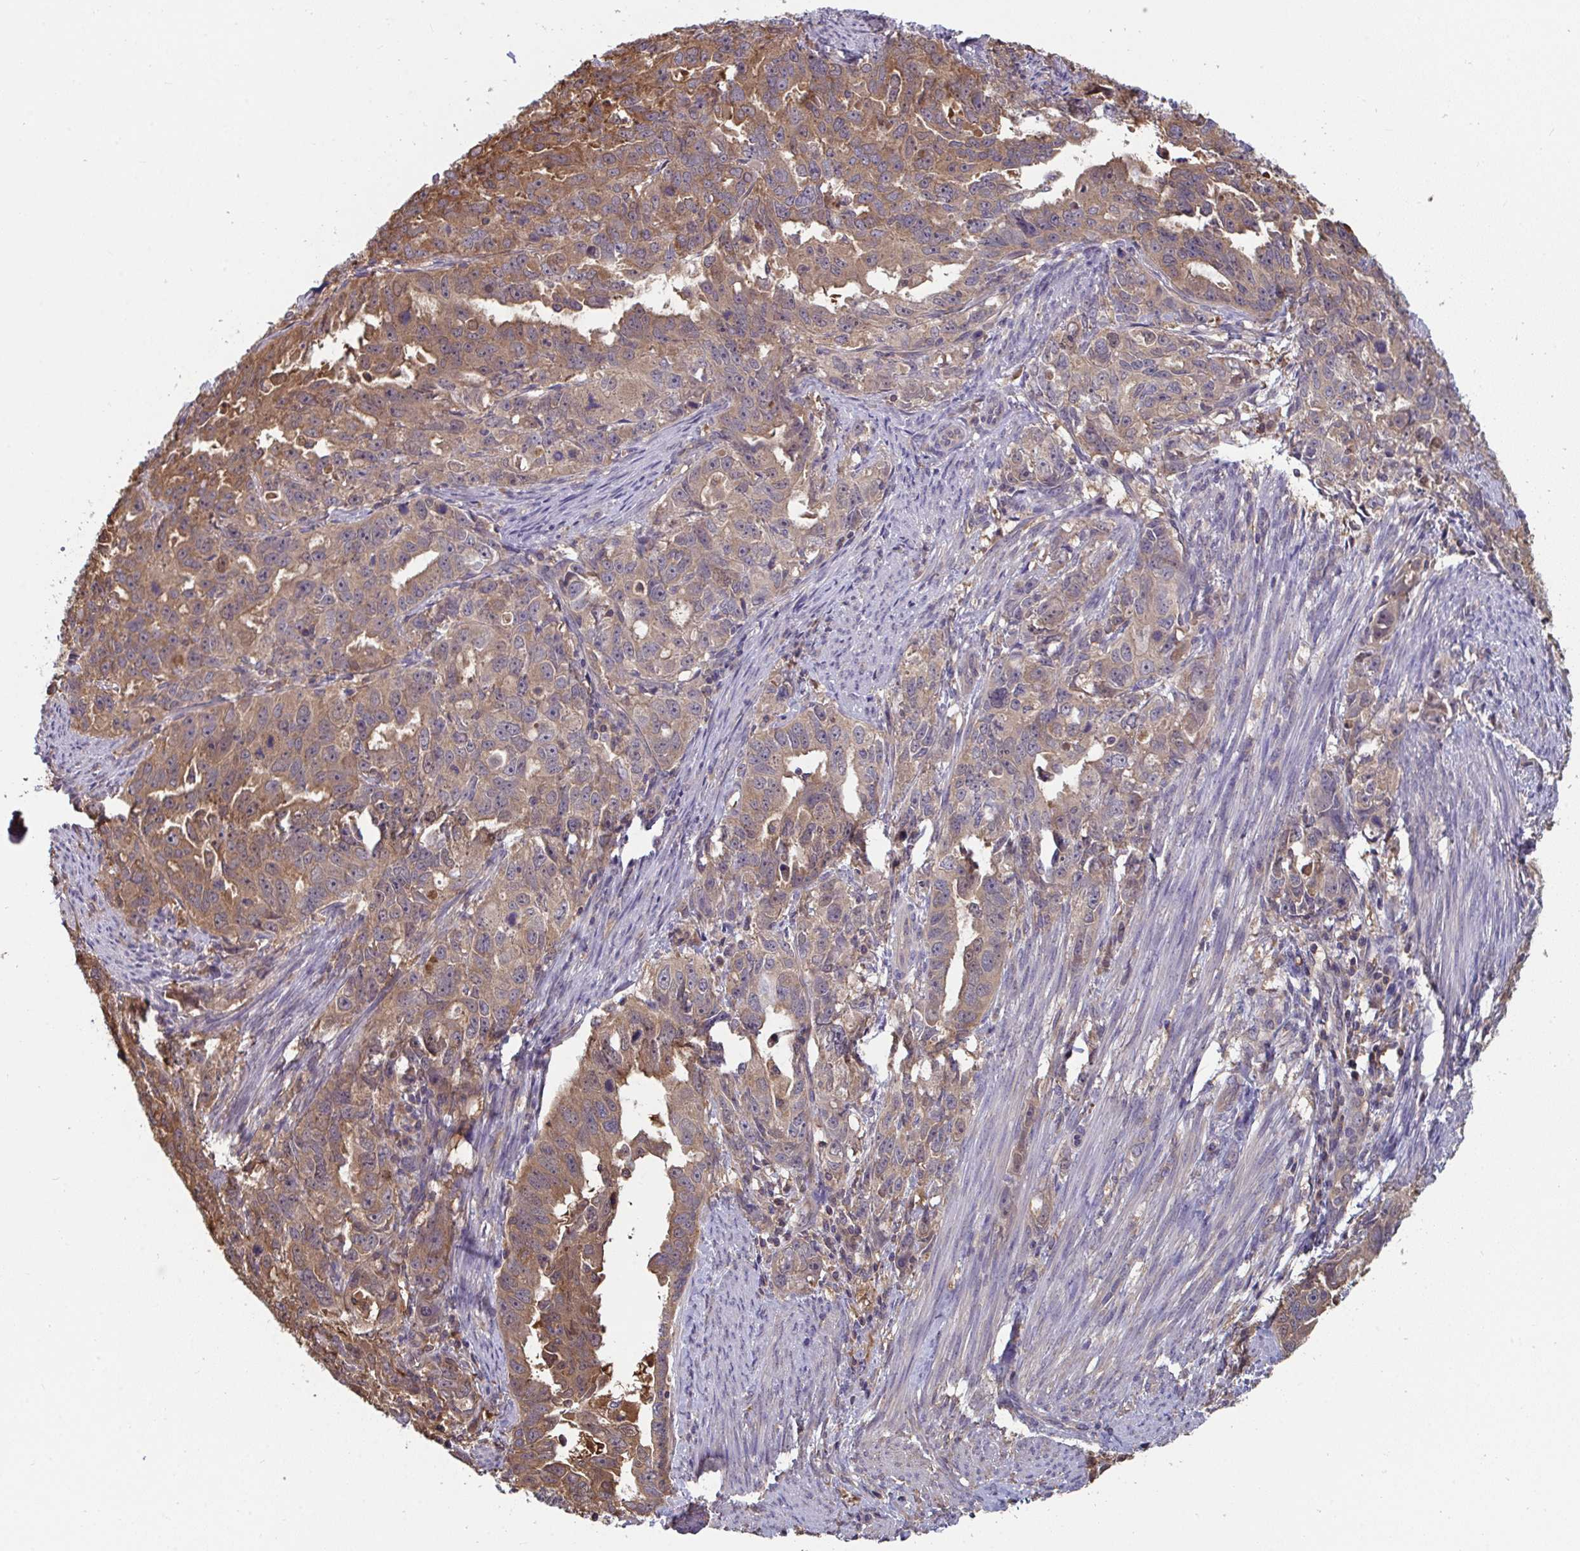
{"staining": {"intensity": "moderate", "quantity": ">75%", "location": "cytoplasmic/membranous"}, "tissue": "endometrial cancer", "cell_type": "Tumor cells", "image_type": "cancer", "snomed": [{"axis": "morphology", "description": "Adenocarcinoma, NOS"}, {"axis": "topography", "description": "Endometrium"}], "caption": "This is a micrograph of IHC staining of endometrial adenocarcinoma, which shows moderate positivity in the cytoplasmic/membranous of tumor cells.", "gene": "TTC9C", "patient": {"sex": "female", "age": 65}}